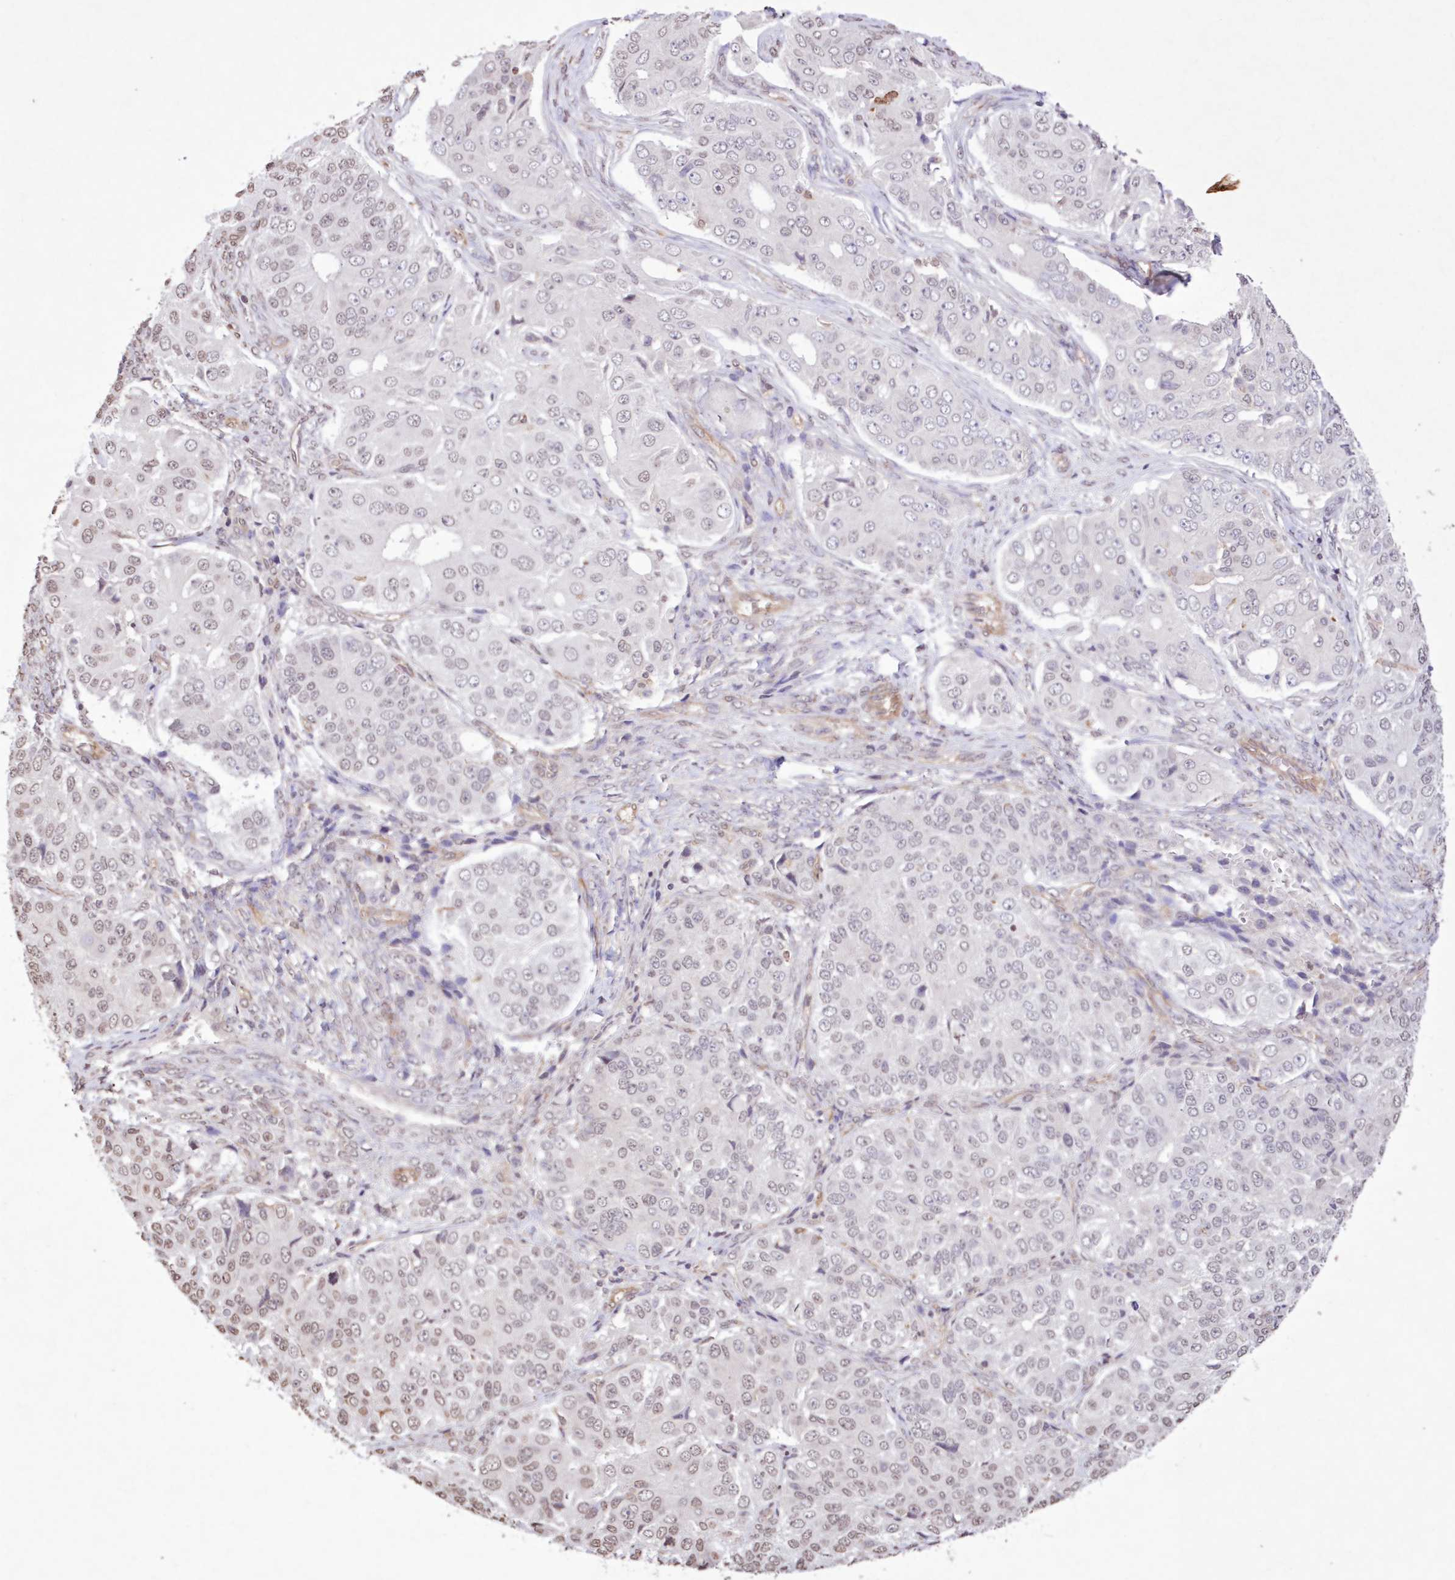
{"staining": {"intensity": "weak", "quantity": "<25%", "location": "nuclear"}, "tissue": "ovarian cancer", "cell_type": "Tumor cells", "image_type": "cancer", "snomed": [{"axis": "morphology", "description": "Carcinoma, endometroid"}, {"axis": "topography", "description": "Ovary"}], "caption": "Ovarian cancer (endometroid carcinoma) stained for a protein using immunohistochemistry reveals no expression tumor cells.", "gene": "FCHO2", "patient": {"sex": "female", "age": 51}}